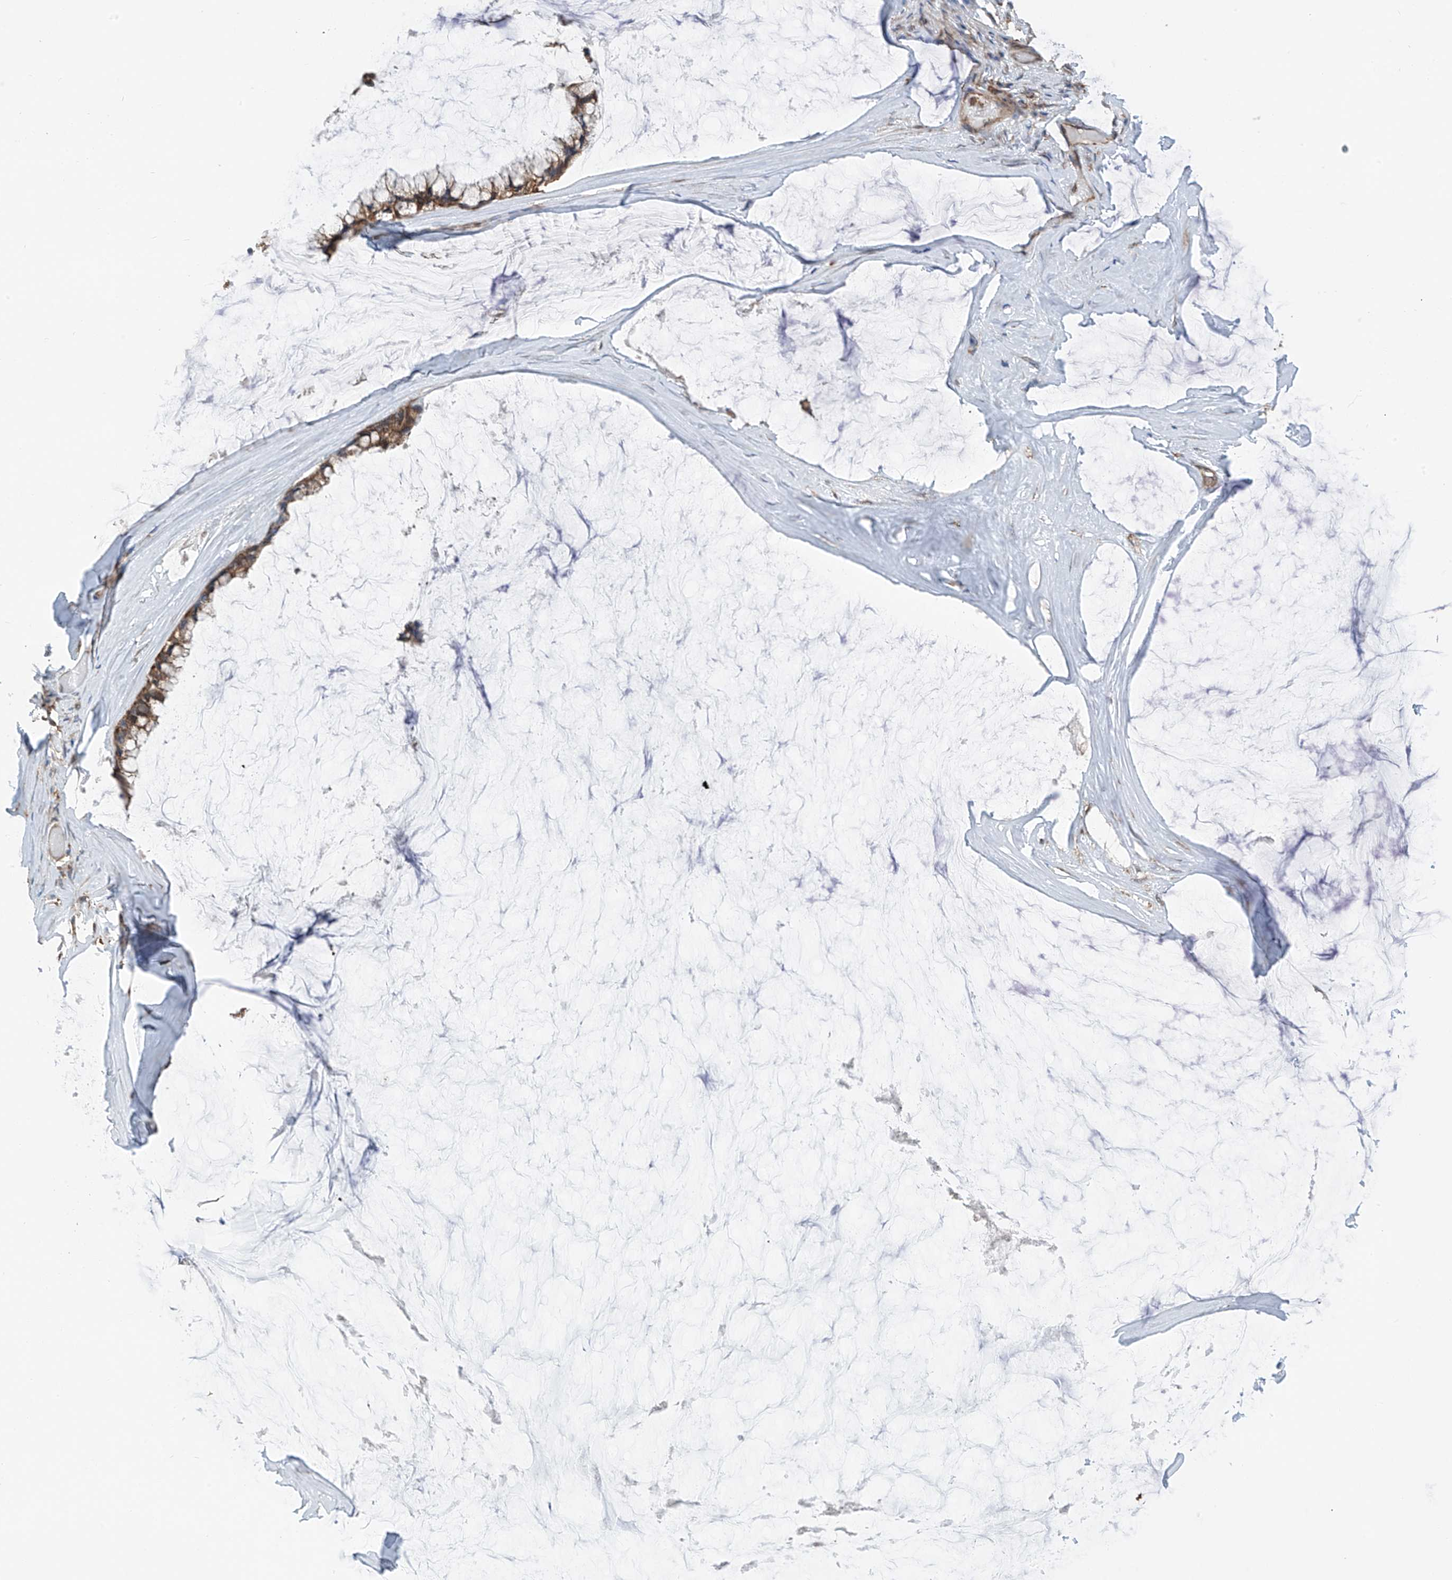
{"staining": {"intensity": "moderate", "quantity": ">75%", "location": "cytoplasmic/membranous"}, "tissue": "ovarian cancer", "cell_type": "Tumor cells", "image_type": "cancer", "snomed": [{"axis": "morphology", "description": "Cystadenocarcinoma, mucinous, NOS"}, {"axis": "topography", "description": "Ovary"}], "caption": "DAB (3,3'-diaminobenzidine) immunohistochemical staining of human mucinous cystadenocarcinoma (ovarian) reveals moderate cytoplasmic/membranous protein expression in about >75% of tumor cells.", "gene": "ZNF189", "patient": {"sex": "female", "age": 39}}